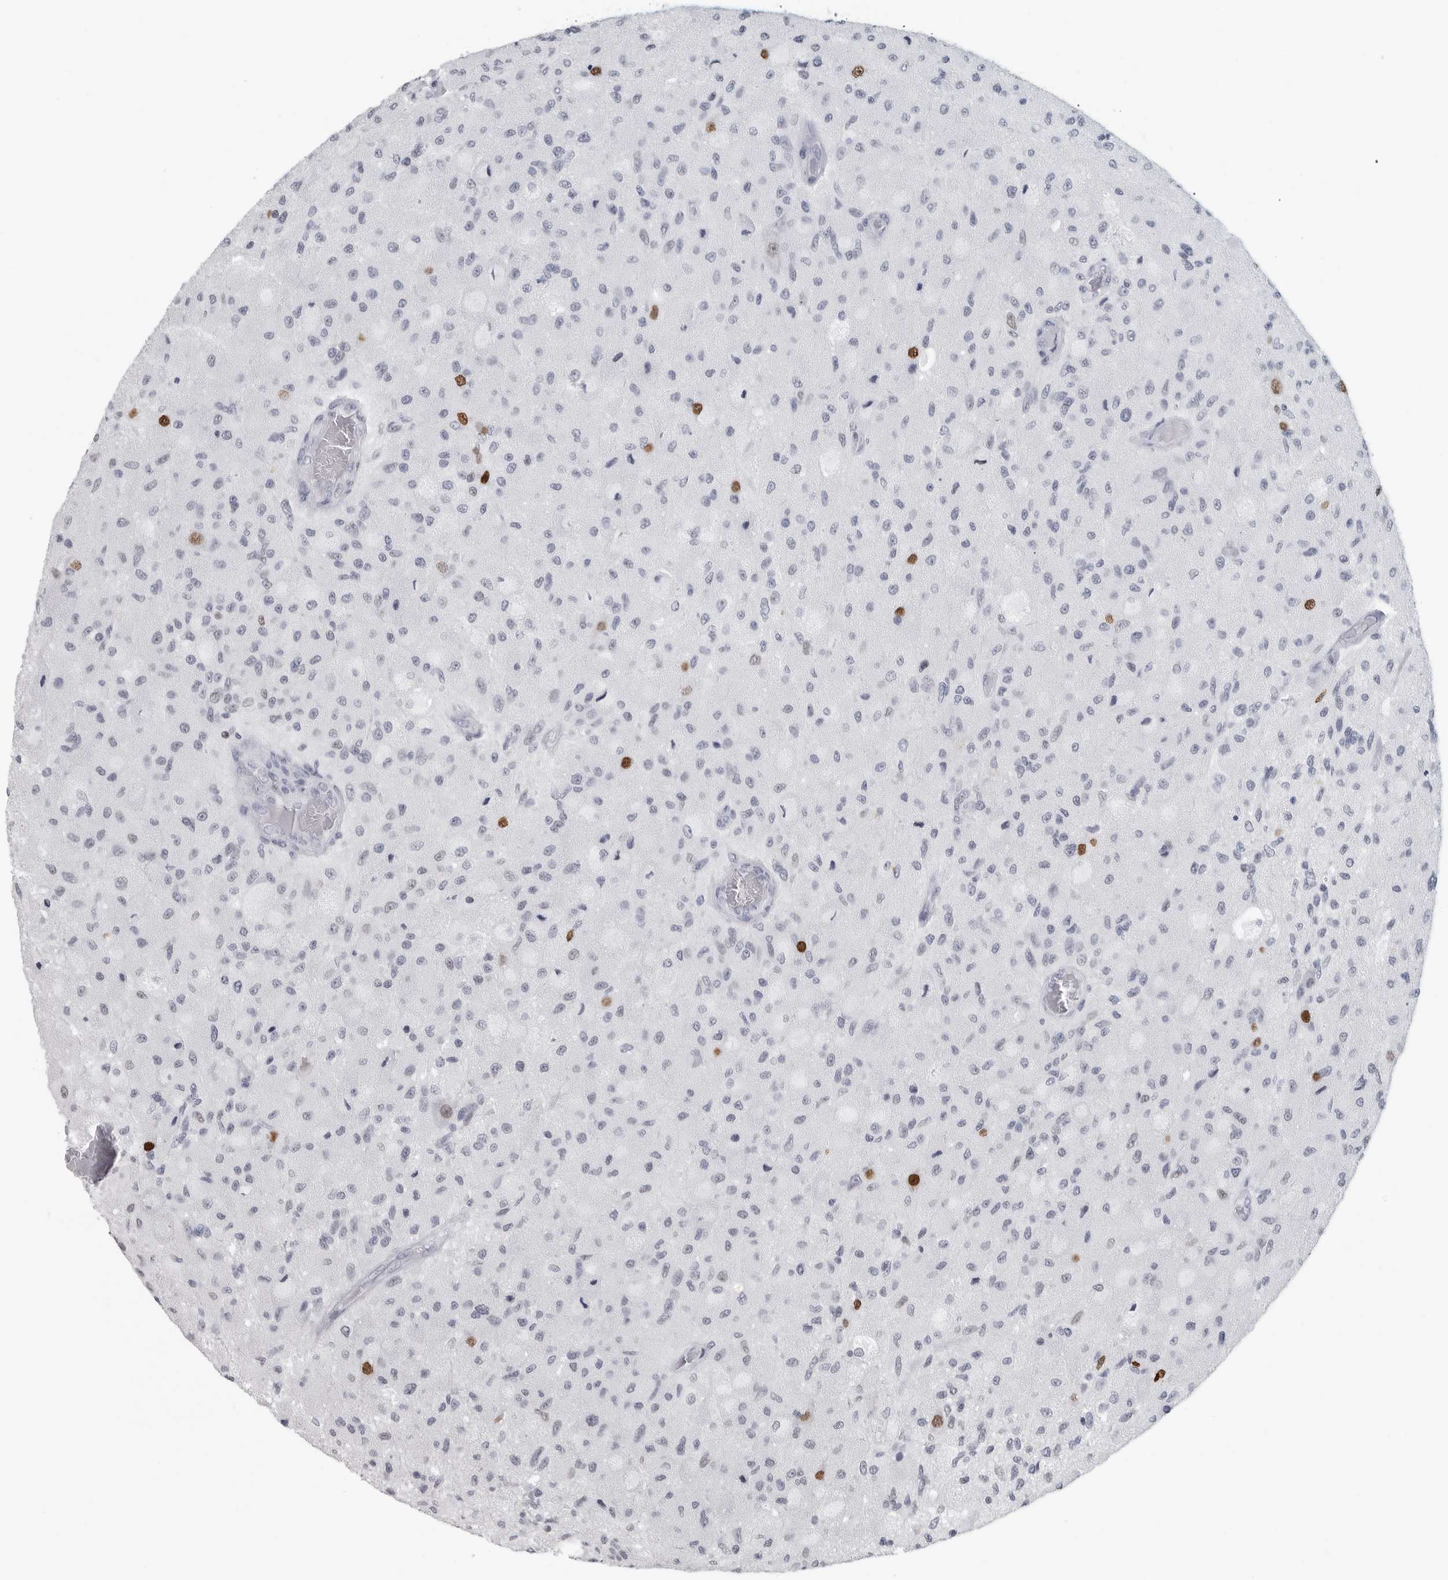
{"staining": {"intensity": "negative", "quantity": "none", "location": "none"}, "tissue": "glioma", "cell_type": "Tumor cells", "image_type": "cancer", "snomed": [{"axis": "morphology", "description": "Normal tissue, NOS"}, {"axis": "morphology", "description": "Glioma, malignant, High grade"}, {"axis": "topography", "description": "Cerebral cortex"}], "caption": "An immunohistochemistry (IHC) micrograph of glioma is shown. There is no staining in tumor cells of glioma.", "gene": "SATB2", "patient": {"sex": "male", "age": 77}}